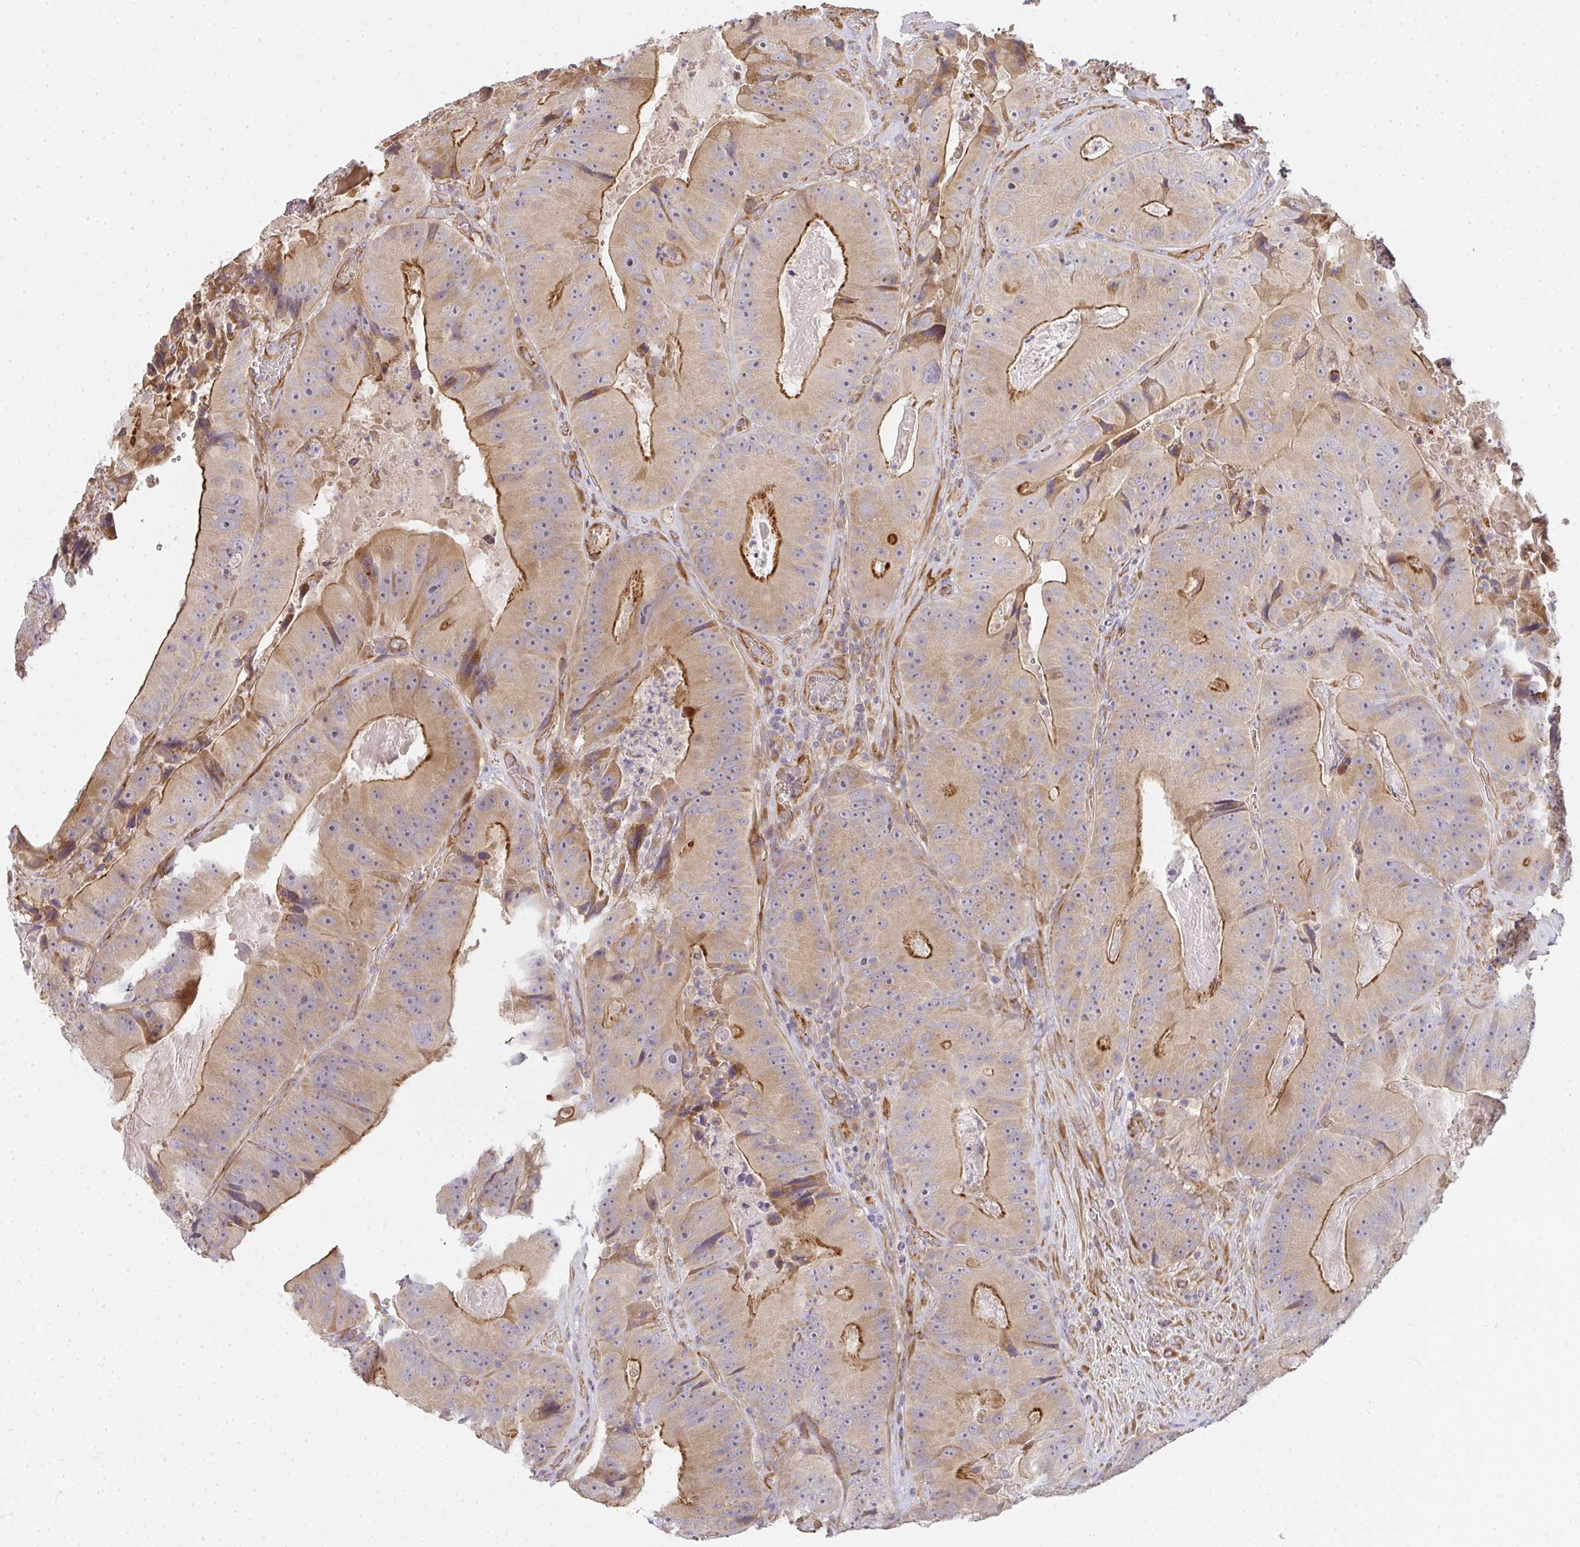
{"staining": {"intensity": "moderate", "quantity": ">75%", "location": "cytoplasmic/membranous"}, "tissue": "colorectal cancer", "cell_type": "Tumor cells", "image_type": "cancer", "snomed": [{"axis": "morphology", "description": "Adenocarcinoma, NOS"}, {"axis": "topography", "description": "Colon"}], "caption": "Immunohistochemical staining of adenocarcinoma (colorectal) shows medium levels of moderate cytoplasmic/membranous positivity in approximately >75% of tumor cells.", "gene": "B4GALT6", "patient": {"sex": "female", "age": 86}}